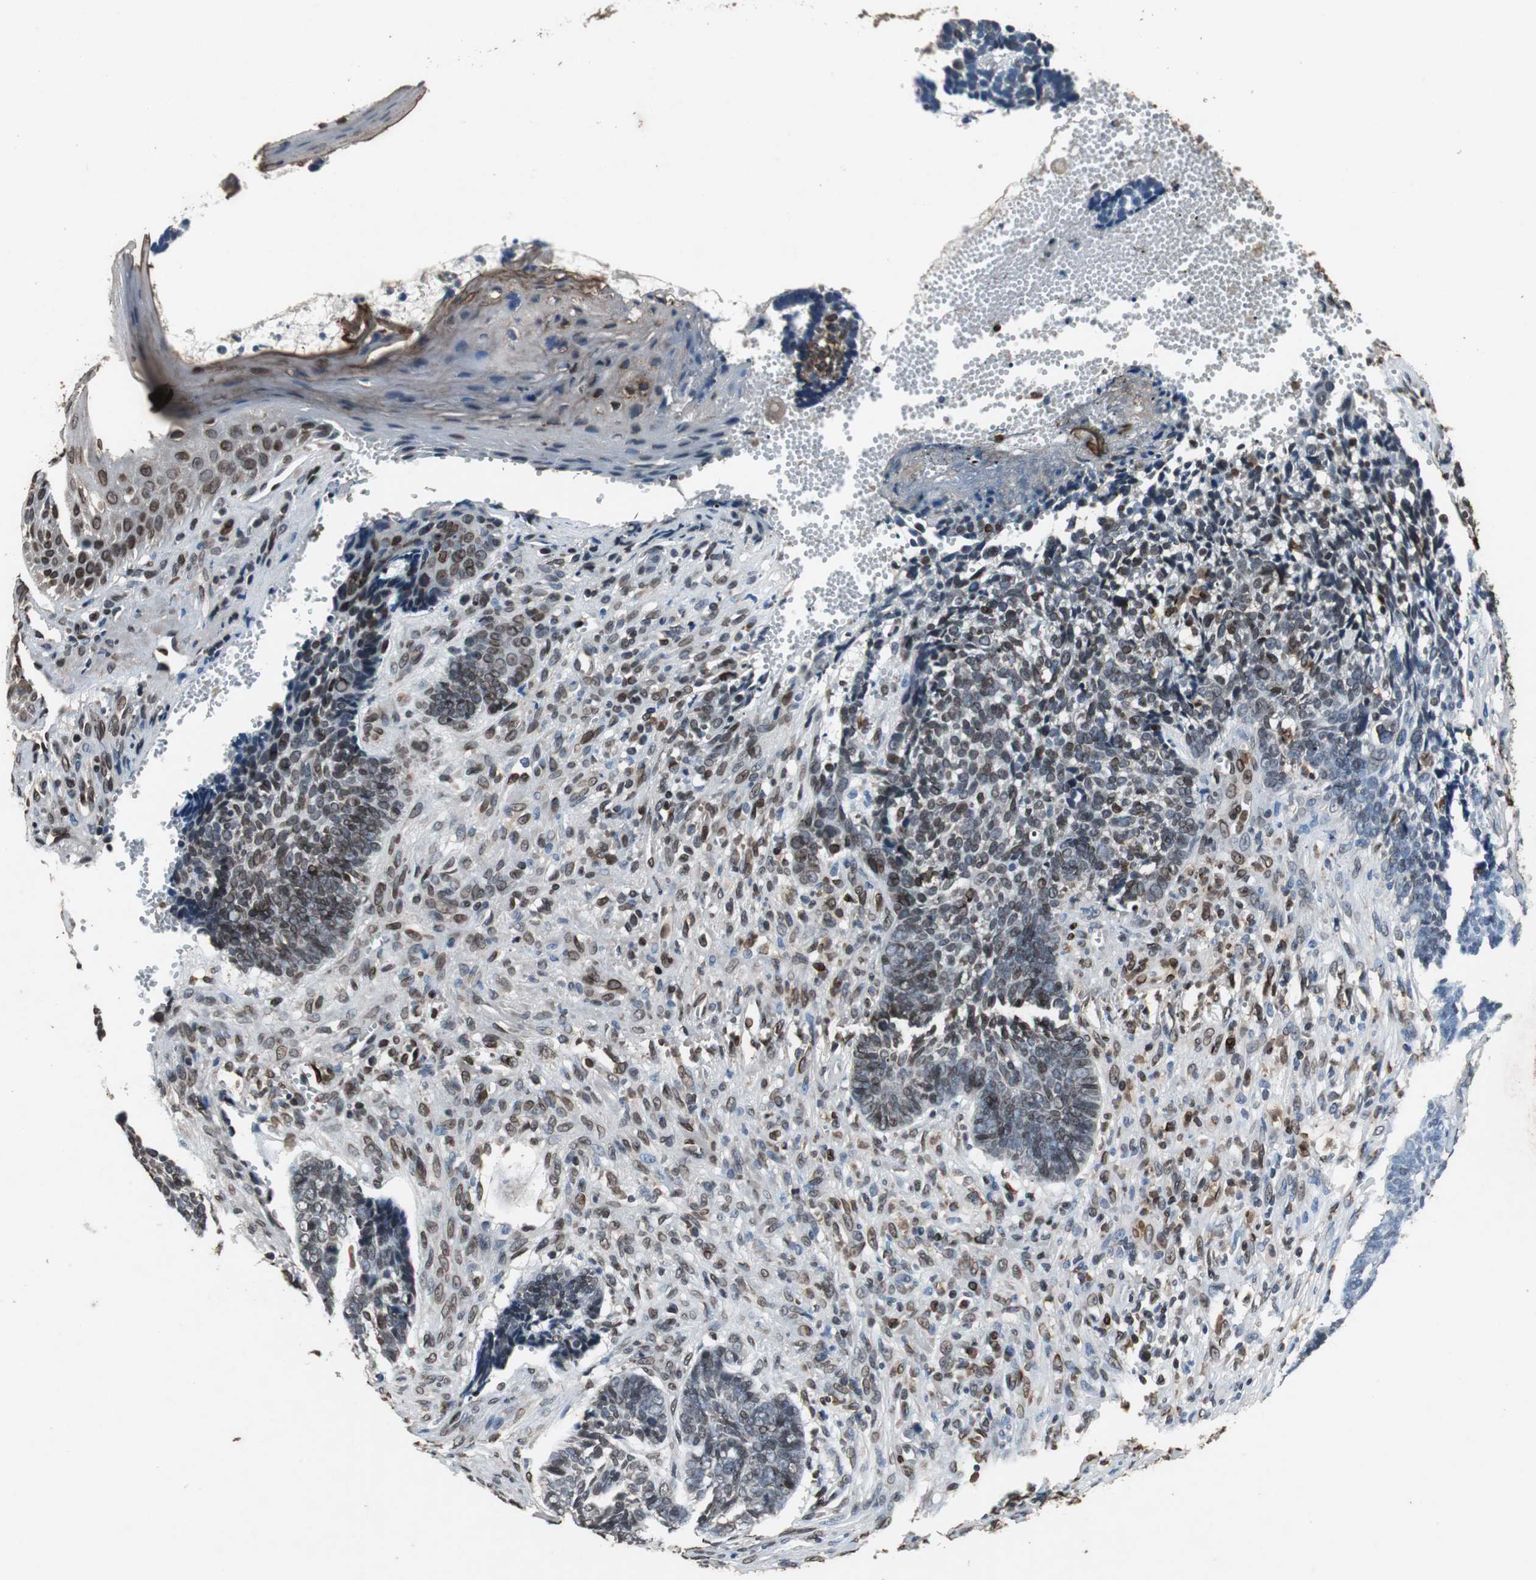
{"staining": {"intensity": "moderate", "quantity": "25%-75%", "location": "cytoplasmic/membranous,nuclear"}, "tissue": "skin cancer", "cell_type": "Tumor cells", "image_type": "cancer", "snomed": [{"axis": "morphology", "description": "Basal cell carcinoma"}, {"axis": "topography", "description": "Skin"}], "caption": "Protein expression by immunohistochemistry demonstrates moderate cytoplasmic/membranous and nuclear staining in about 25%-75% of tumor cells in skin cancer.", "gene": "LMNA", "patient": {"sex": "male", "age": 84}}